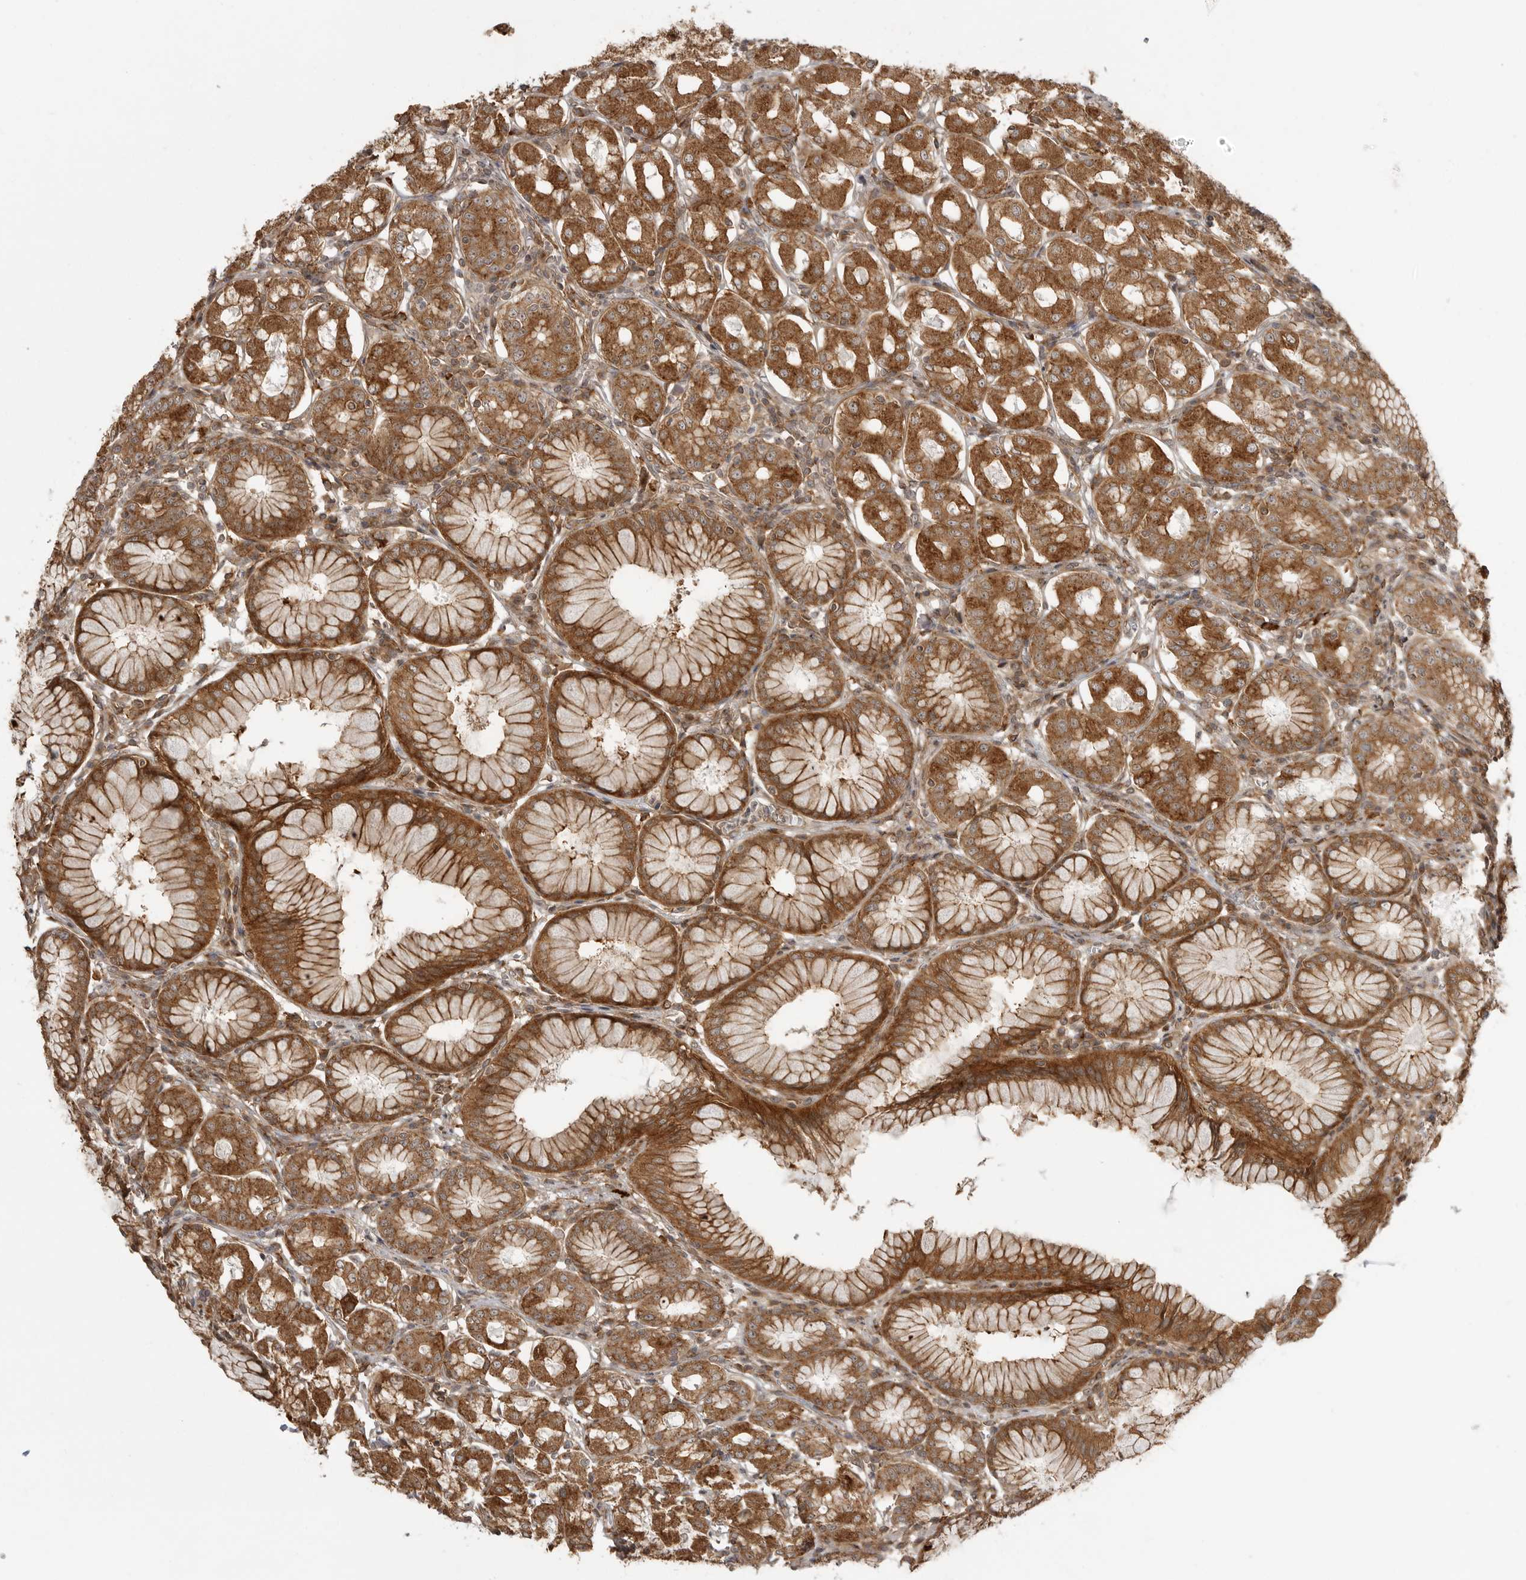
{"staining": {"intensity": "strong", "quantity": ">75%", "location": "cytoplasmic/membranous"}, "tissue": "stomach", "cell_type": "Glandular cells", "image_type": "normal", "snomed": [{"axis": "morphology", "description": "Normal tissue, NOS"}, {"axis": "topography", "description": "Stomach, lower"}], "caption": "Stomach stained for a protein shows strong cytoplasmic/membranous positivity in glandular cells. Using DAB (3,3'-diaminobenzidine) (brown) and hematoxylin (blue) stains, captured at high magnification using brightfield microscopy.", "gene": "FAT3", "patient": {"sex": "female", "age": 56}}